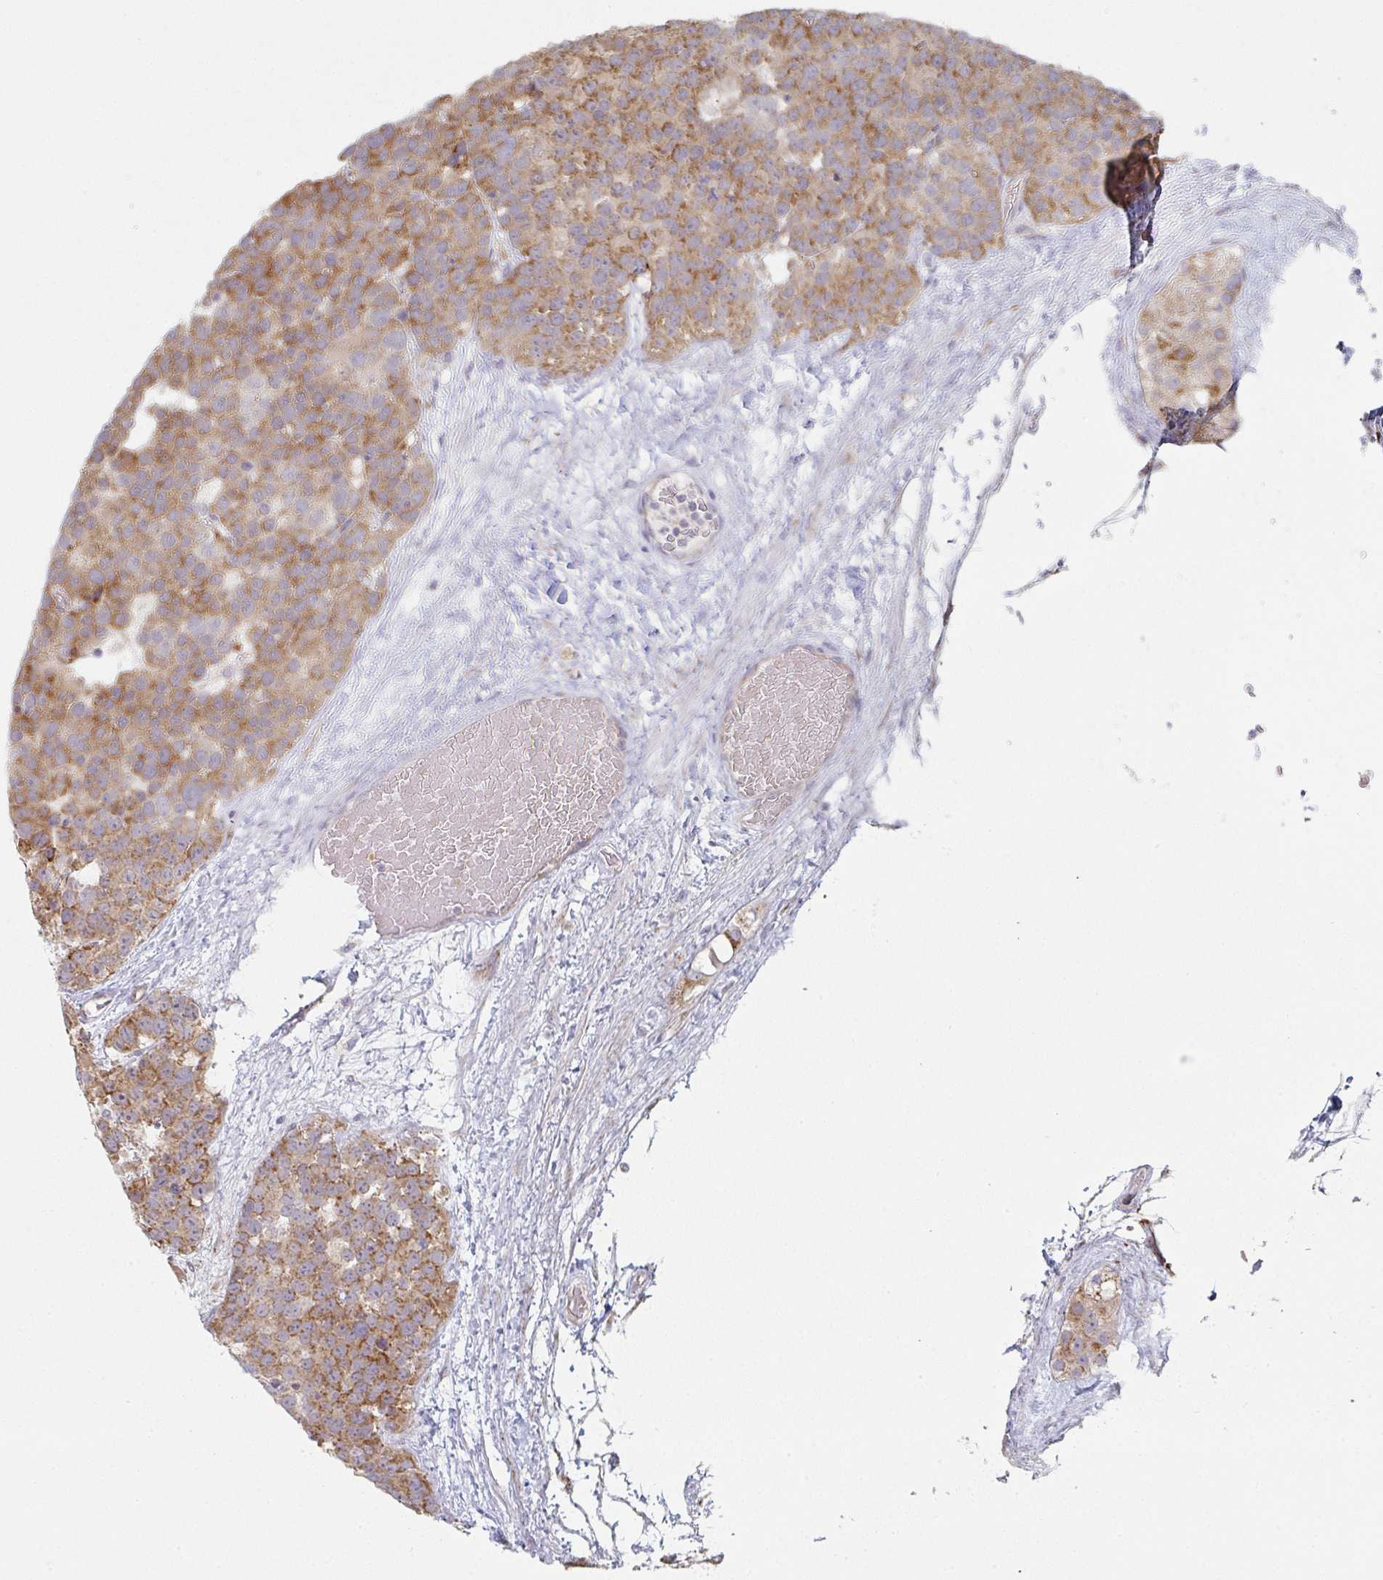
{"staining": {"intensity": "moderate", "quantity": ">75%", "location": "cytoplasmic/membranous"}, "tissue": "testis cancer", "cell_type": "Tumor cells", "image_type": "cancer", "snomed": [{"axis": "morphology", "description": "Seminoma, NOS"}, {"axis": "topography", "description": "Testis"}], "caption": "Moderate cytoplasmic/membranous positivity is present in approximately >75% of tumor cells in testis cancer. (DAB (3,3'-diaminobenzidine) = brown stain, brightfield microscopy at high magnification).", "gene": "ZNF526", "patient": {"sex": "male", "age": 71}}